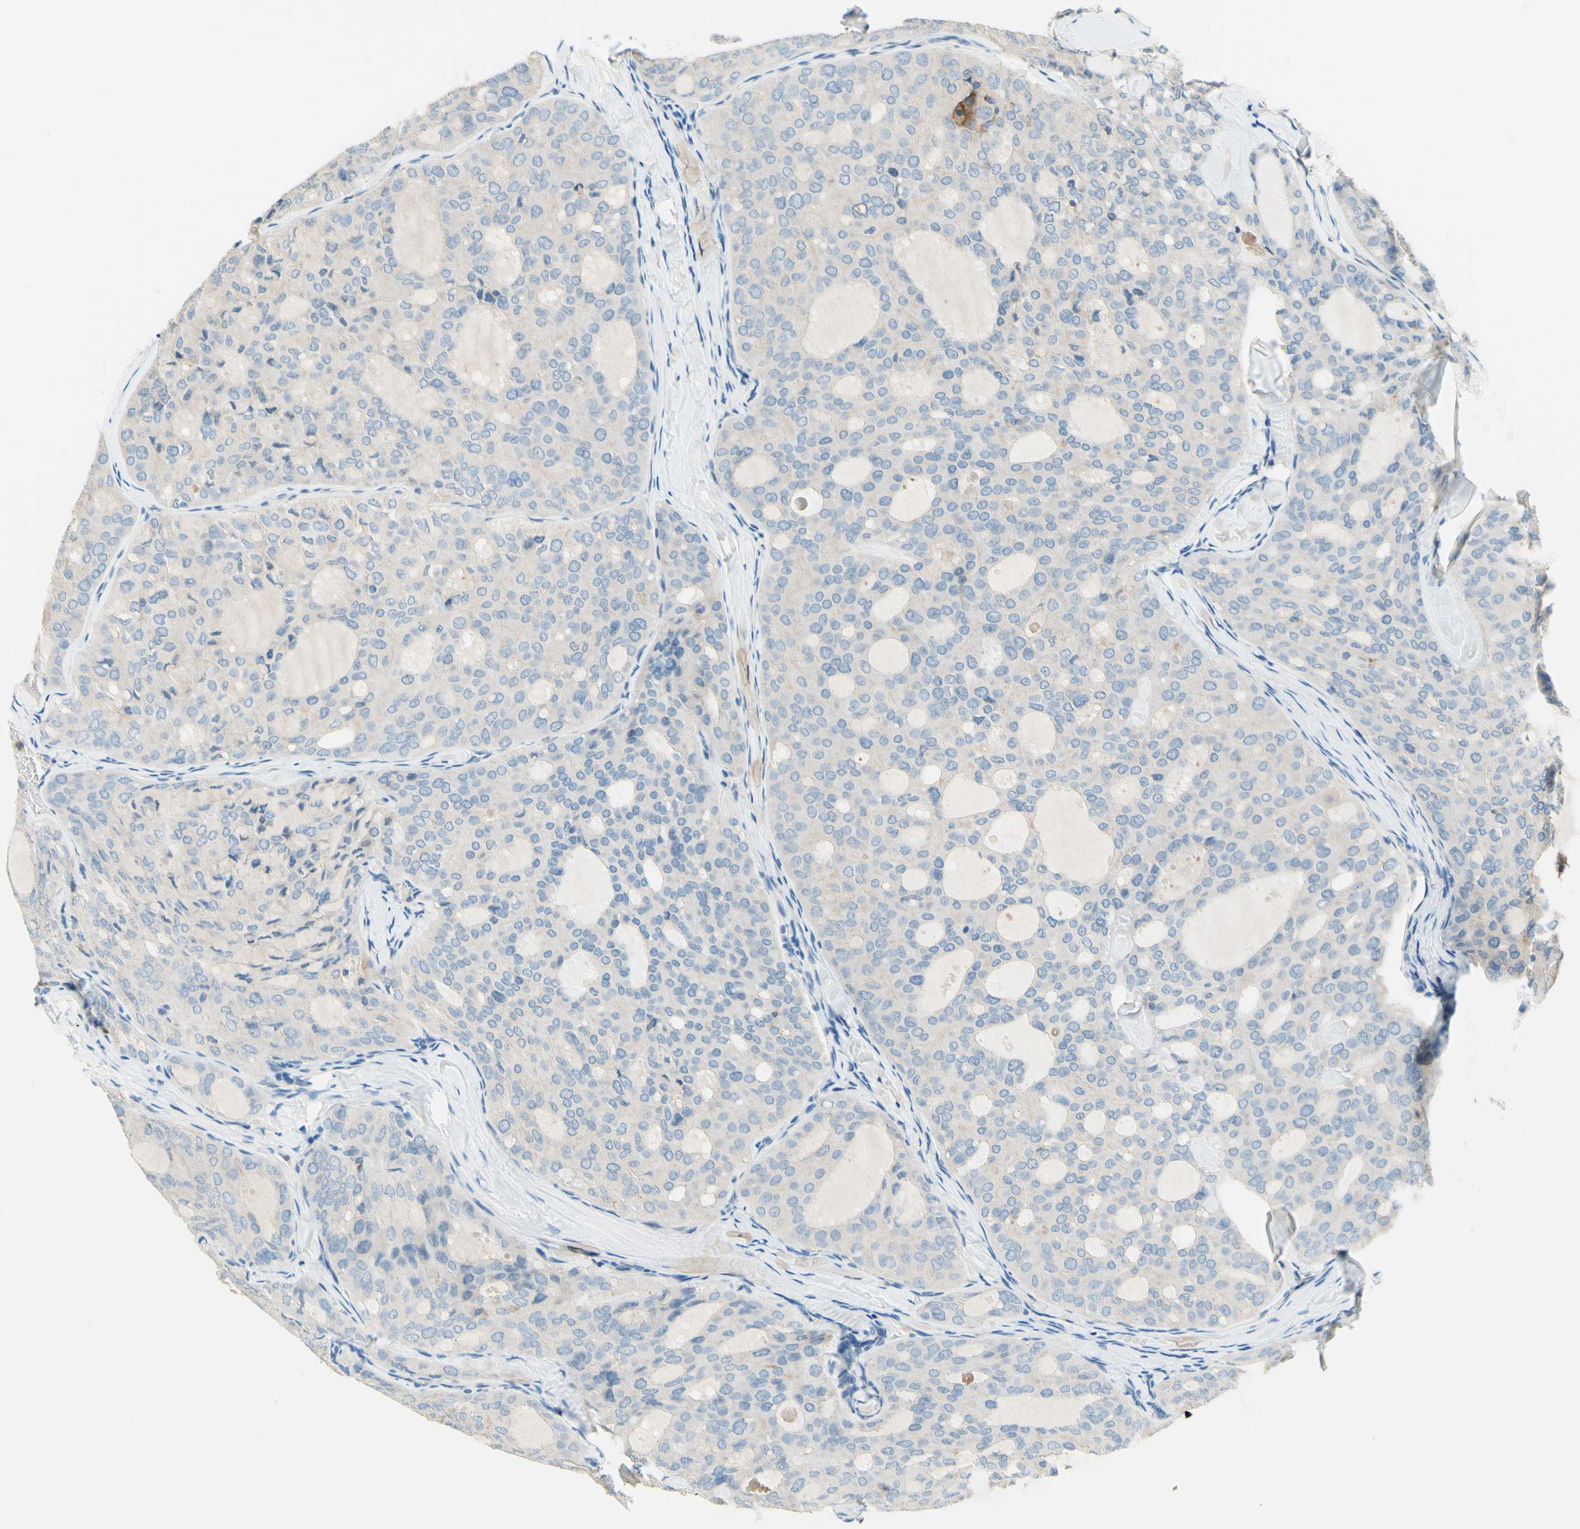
{"staining": {"intensity": "negative", "quantity": "none", "location": "none"}, "tissue": "thyroid cancer", "cell_type": "Tumor cells", "image_type": "cancer", "snomed": [{"axis": "morphology", "description": "Follicular adenoma carcinoma, NOS"}, {"axis": "topography", "description": "Thyroid gland"}], "caption": "An image of thyroid follicular adenoma carcinoma stained for a protein reveals no brown staining in tumor cells. (Brightfield microscopy of DAB (3,3'-diaminobenzidine) immunohistochemistry at high magnification).", "gene": "SIGLEC9", "patient": {"sex": "male", "age": 75}}